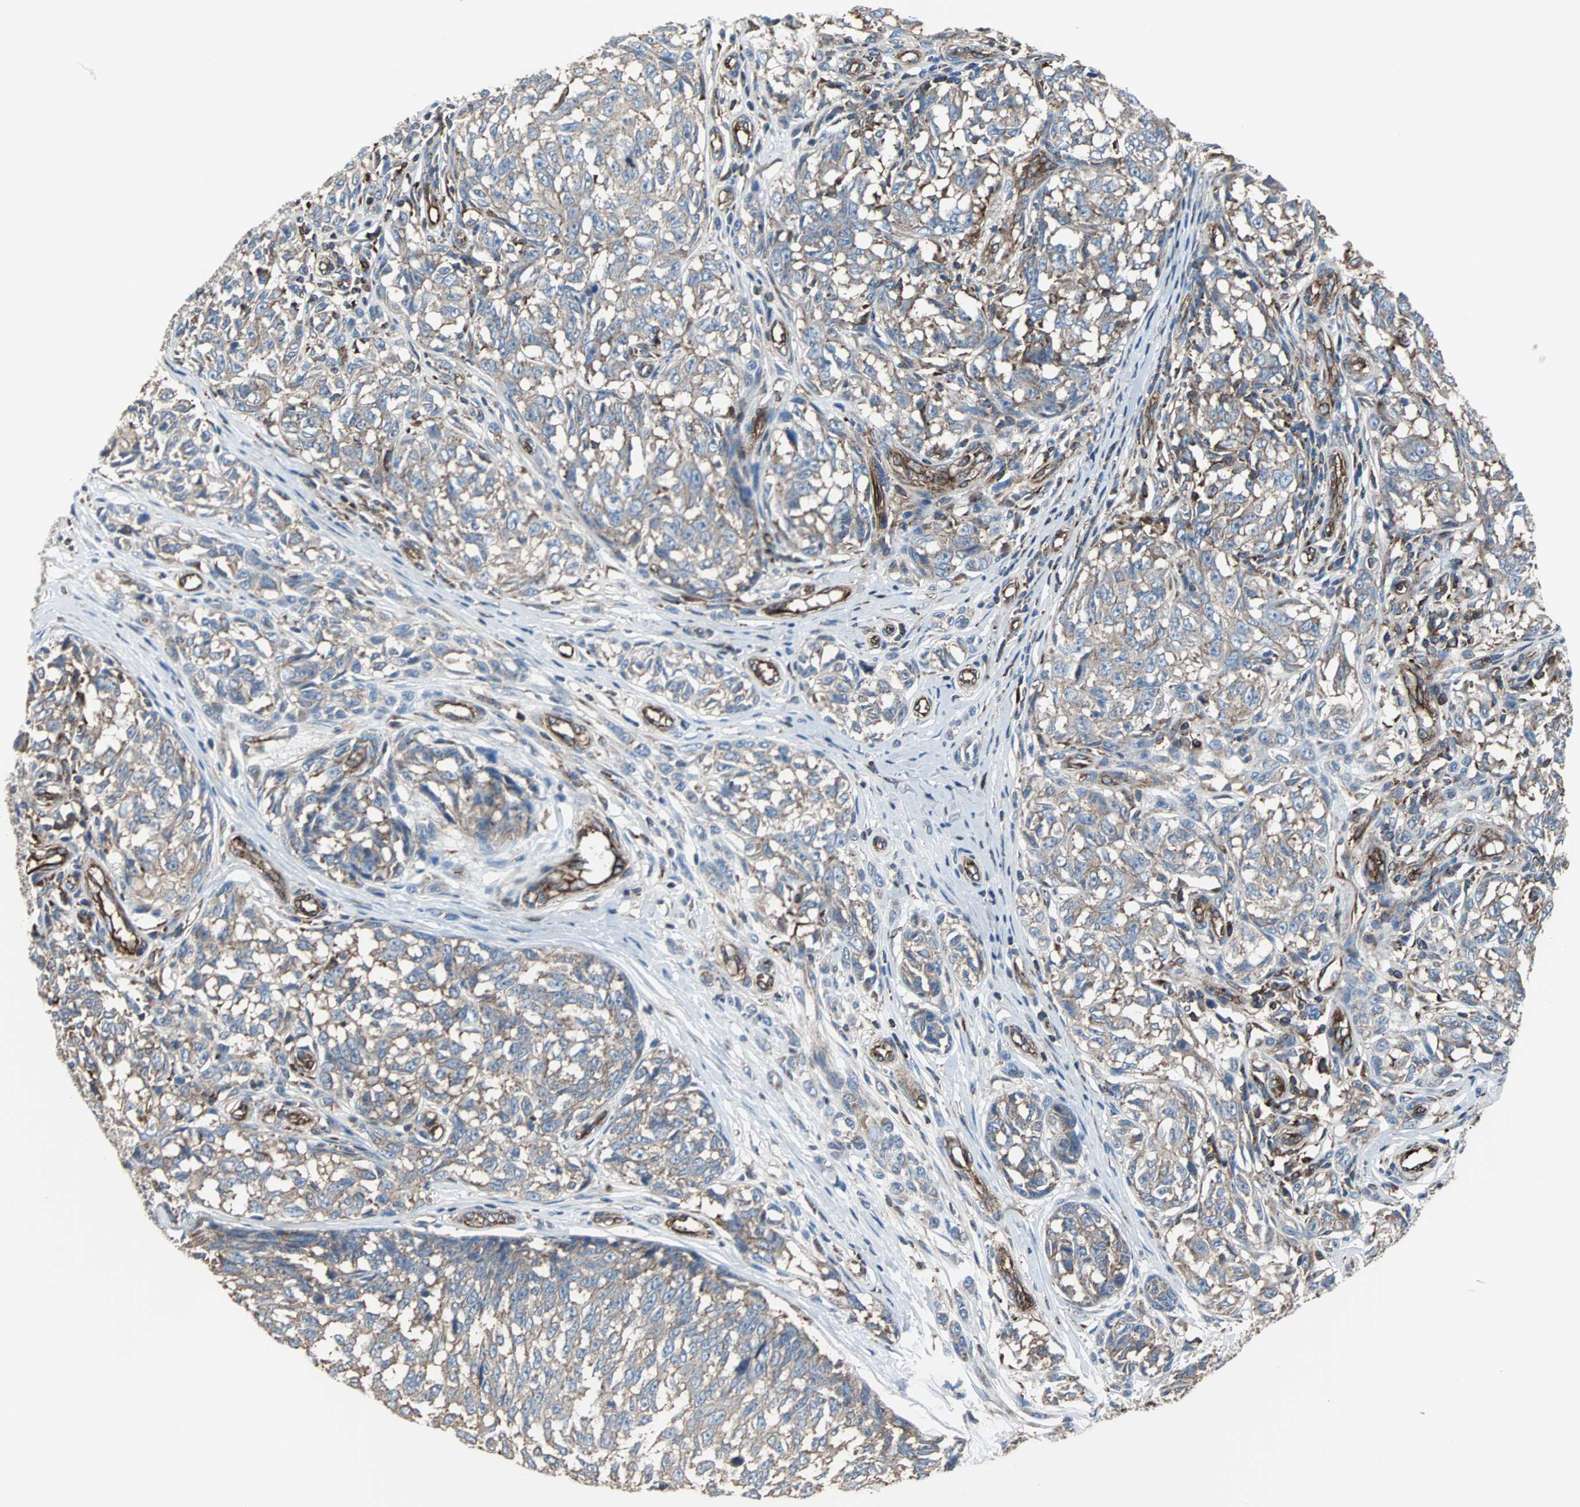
{"staining": {"intensity": "weak", "quantity": ">75%", "location": "cytoplasmic/membranous"}, "tissue": "melanoma", "cell_type": "Tumor cells", "image_type": "cancer", "snomed": [{"axis": "morphology", "description": "Malignant melanoma, NOS"}, {"axis": "topography", "description": "Skin"}], "caption": "This is a photomicrograph of immunohistochemistry staining of malignant melanoma, which shows weak expression in the cytoplasmic/membranous of tumor cells.", "gene": "PLCG2", "patient": {"sex": "female", "age": 64}}